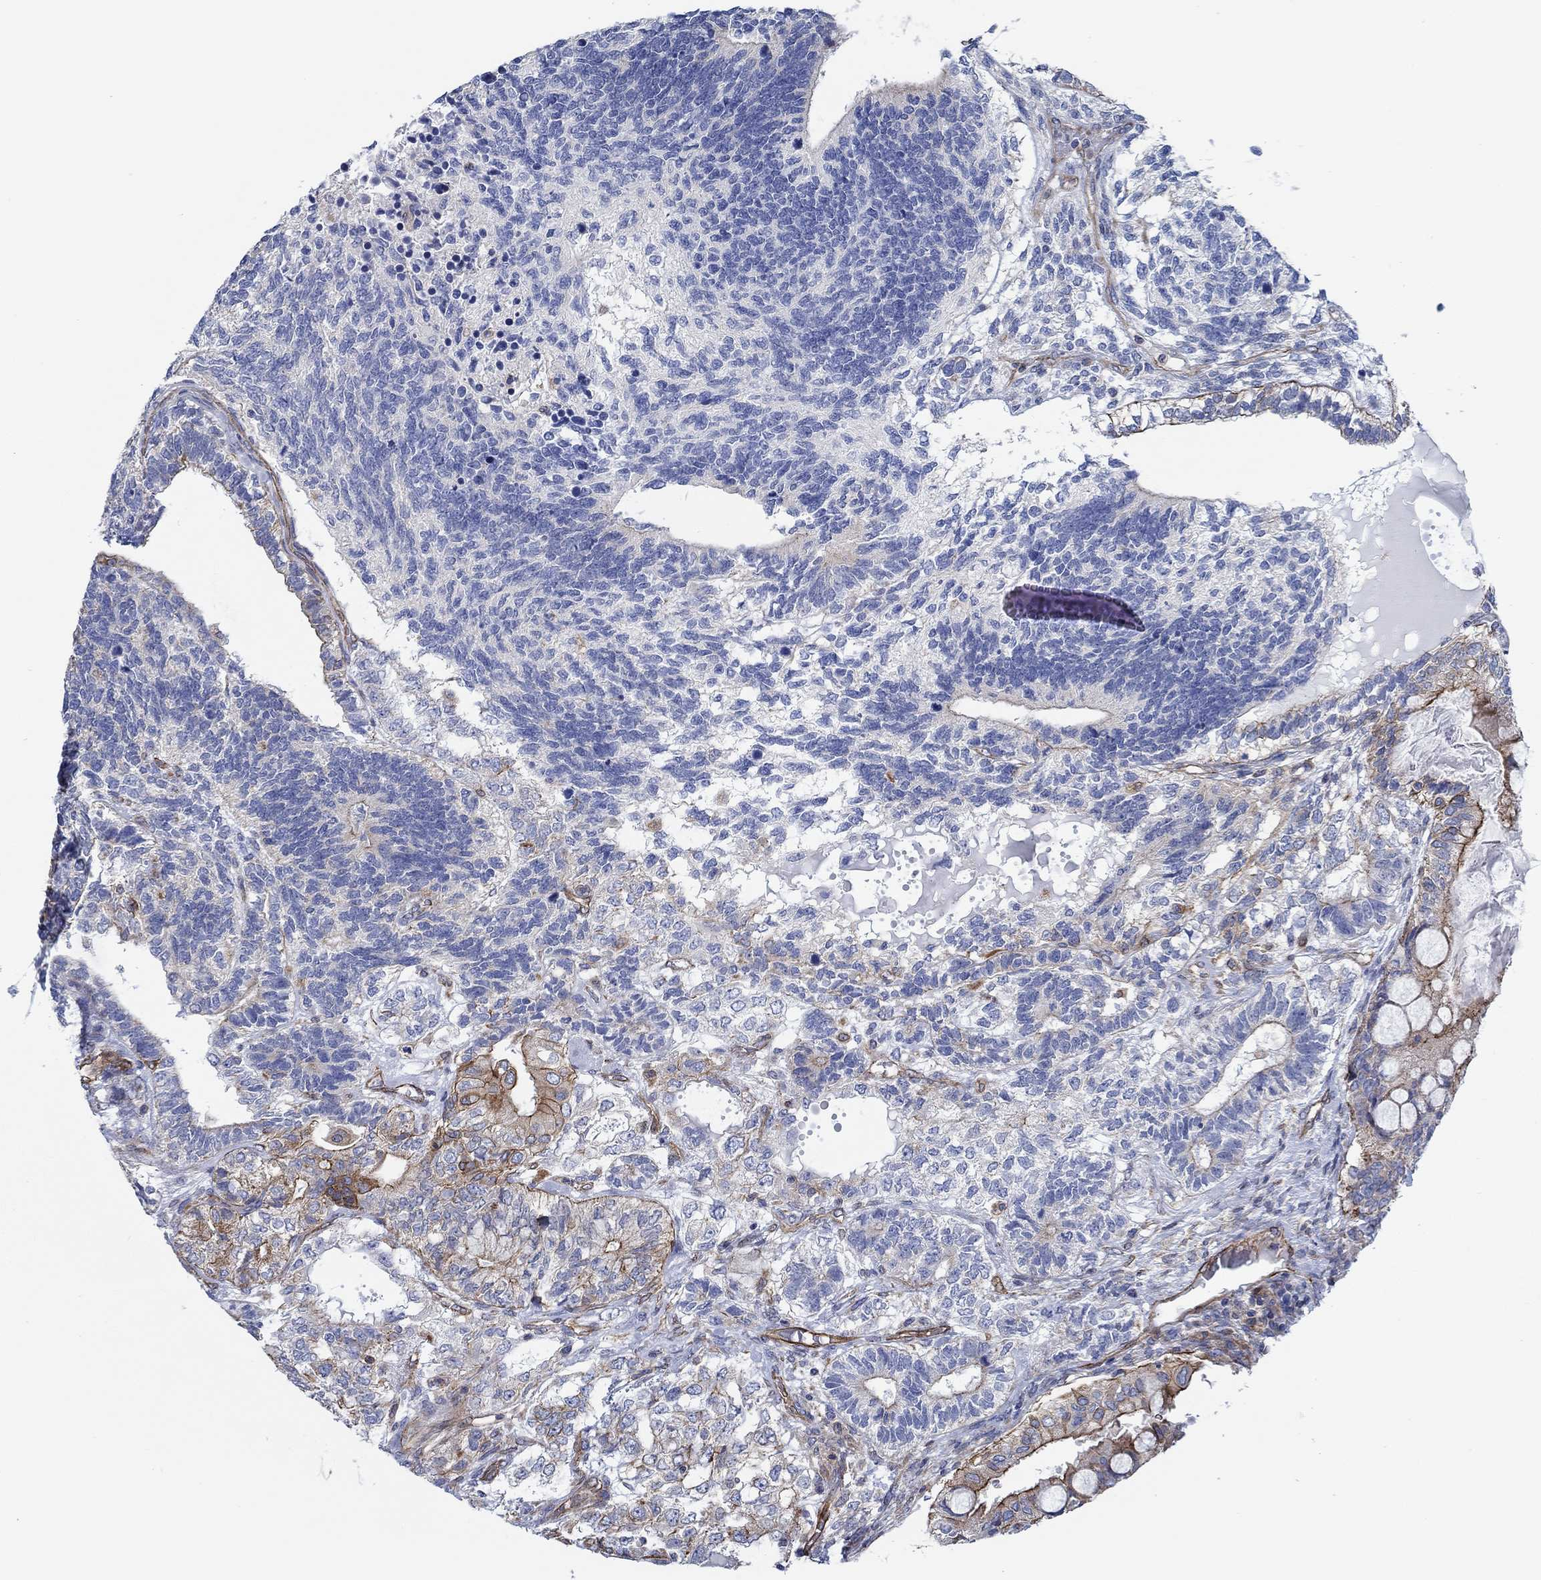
{"staining": {"intensity": "strong", "quantity": "<25%", "location": "cytoplasmic/membranous"}, "tissue": "testis cancer", "cell_type": "Tumor cells", "image_type": "cancer", "snomed": [{"axis": "morphology", "description": "Seminoma, NOS"}, {"axis": "morphology", "description": "Carcinoma, Embryonal, NOS"}, {"axis": "topography", "description": "Testis"}], "caption": "Immunohistochemical staining of human testis embryonal carcinoma exhibits strong cytoplasmic/membranous protein staining in approximately <25% of tumor cells.", "gene": "FMN1", "patient": {"sex": "male", "age": 41}}